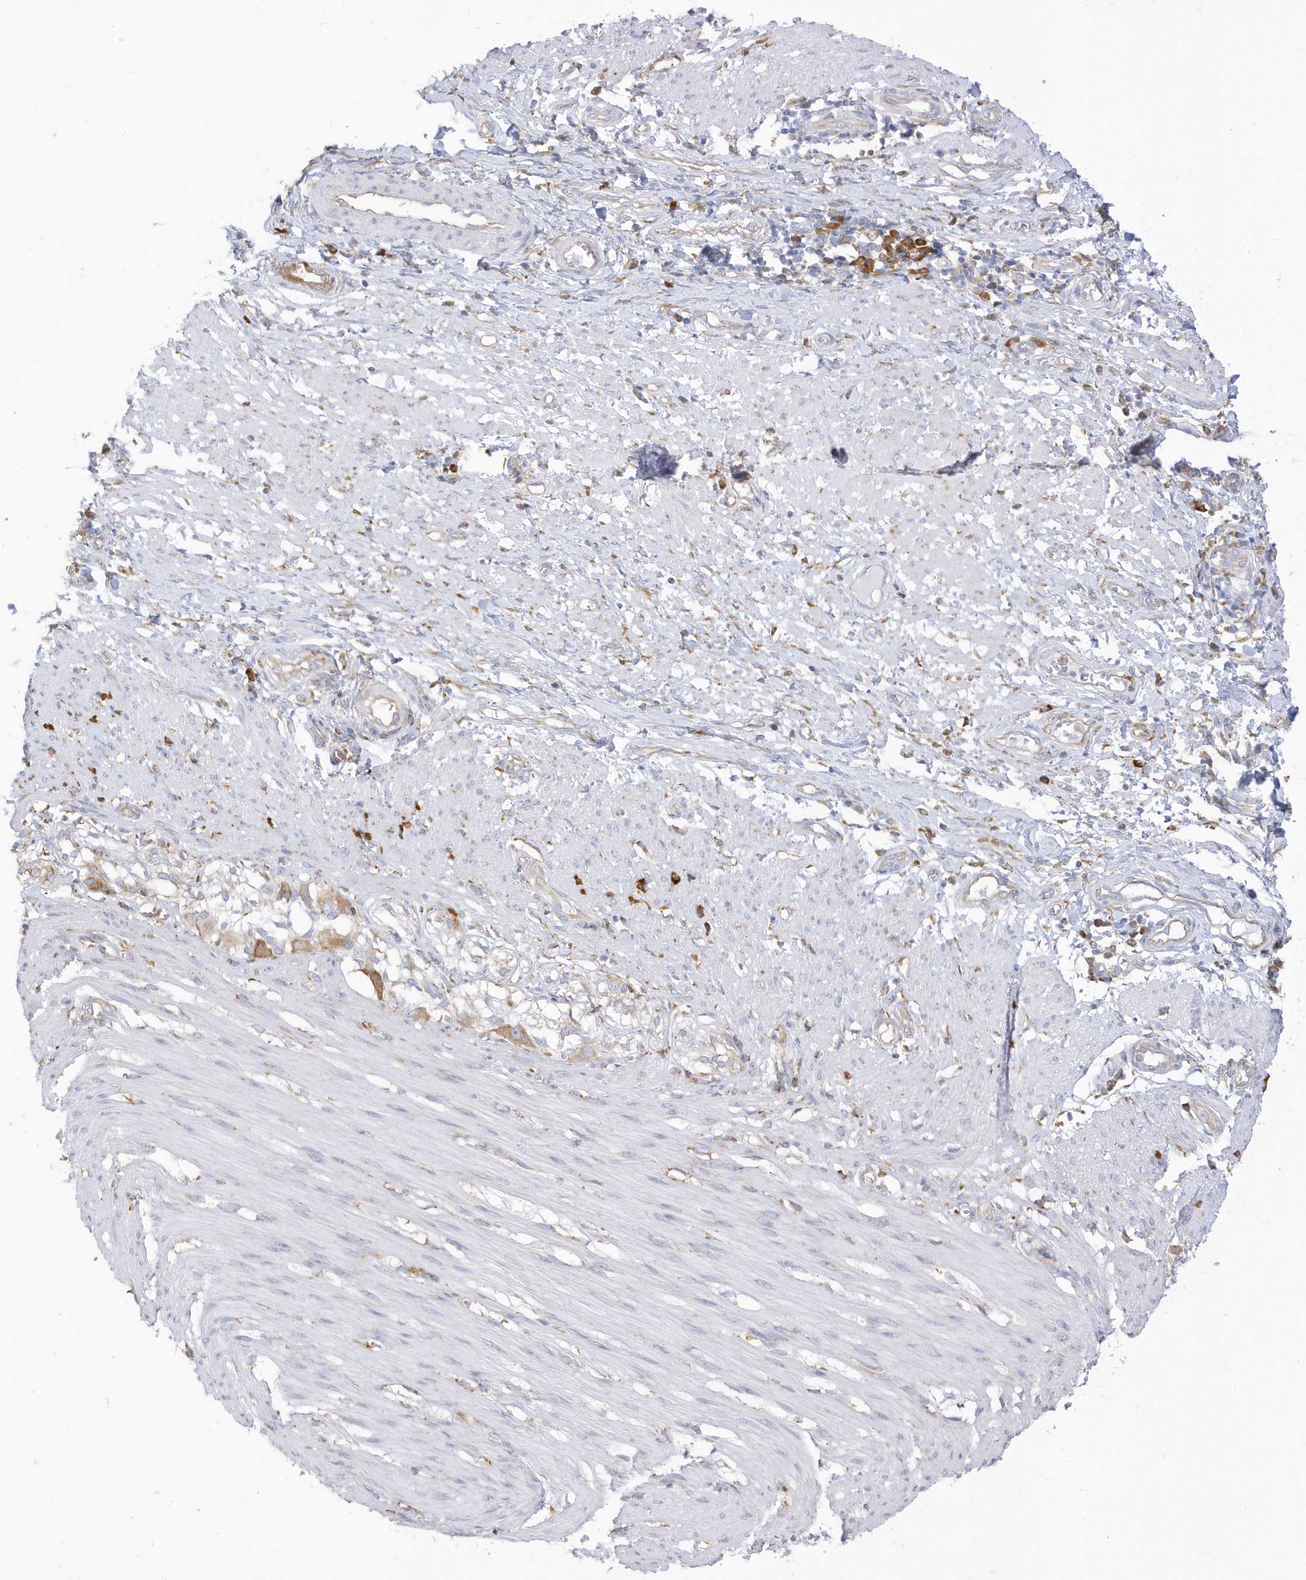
{"staining": {"intensity": "negative", "quantity": "none", "location": "none"}, "tissue": "smooth muscle", "cell_type": "Smooth muscle cells", "image_type": "normal", "snomed": [{"axis": "morphology", "description": "Normal tissue, NOS"}, {"axis": "morphology", "description": "Adenocarcinoma, NOS"}, {"axis": "topography", "description": "Colon"}, {"axis": "topography", "description": "Peripheral nerve tissue"}], "caption": "An immunohistochemistry image of normal smooth muscle is shown. There is no staining in smooth muscle cells of smooth muscle.", "gene": "PDIA6", "patient": {"sex": "male", "age": 14}}